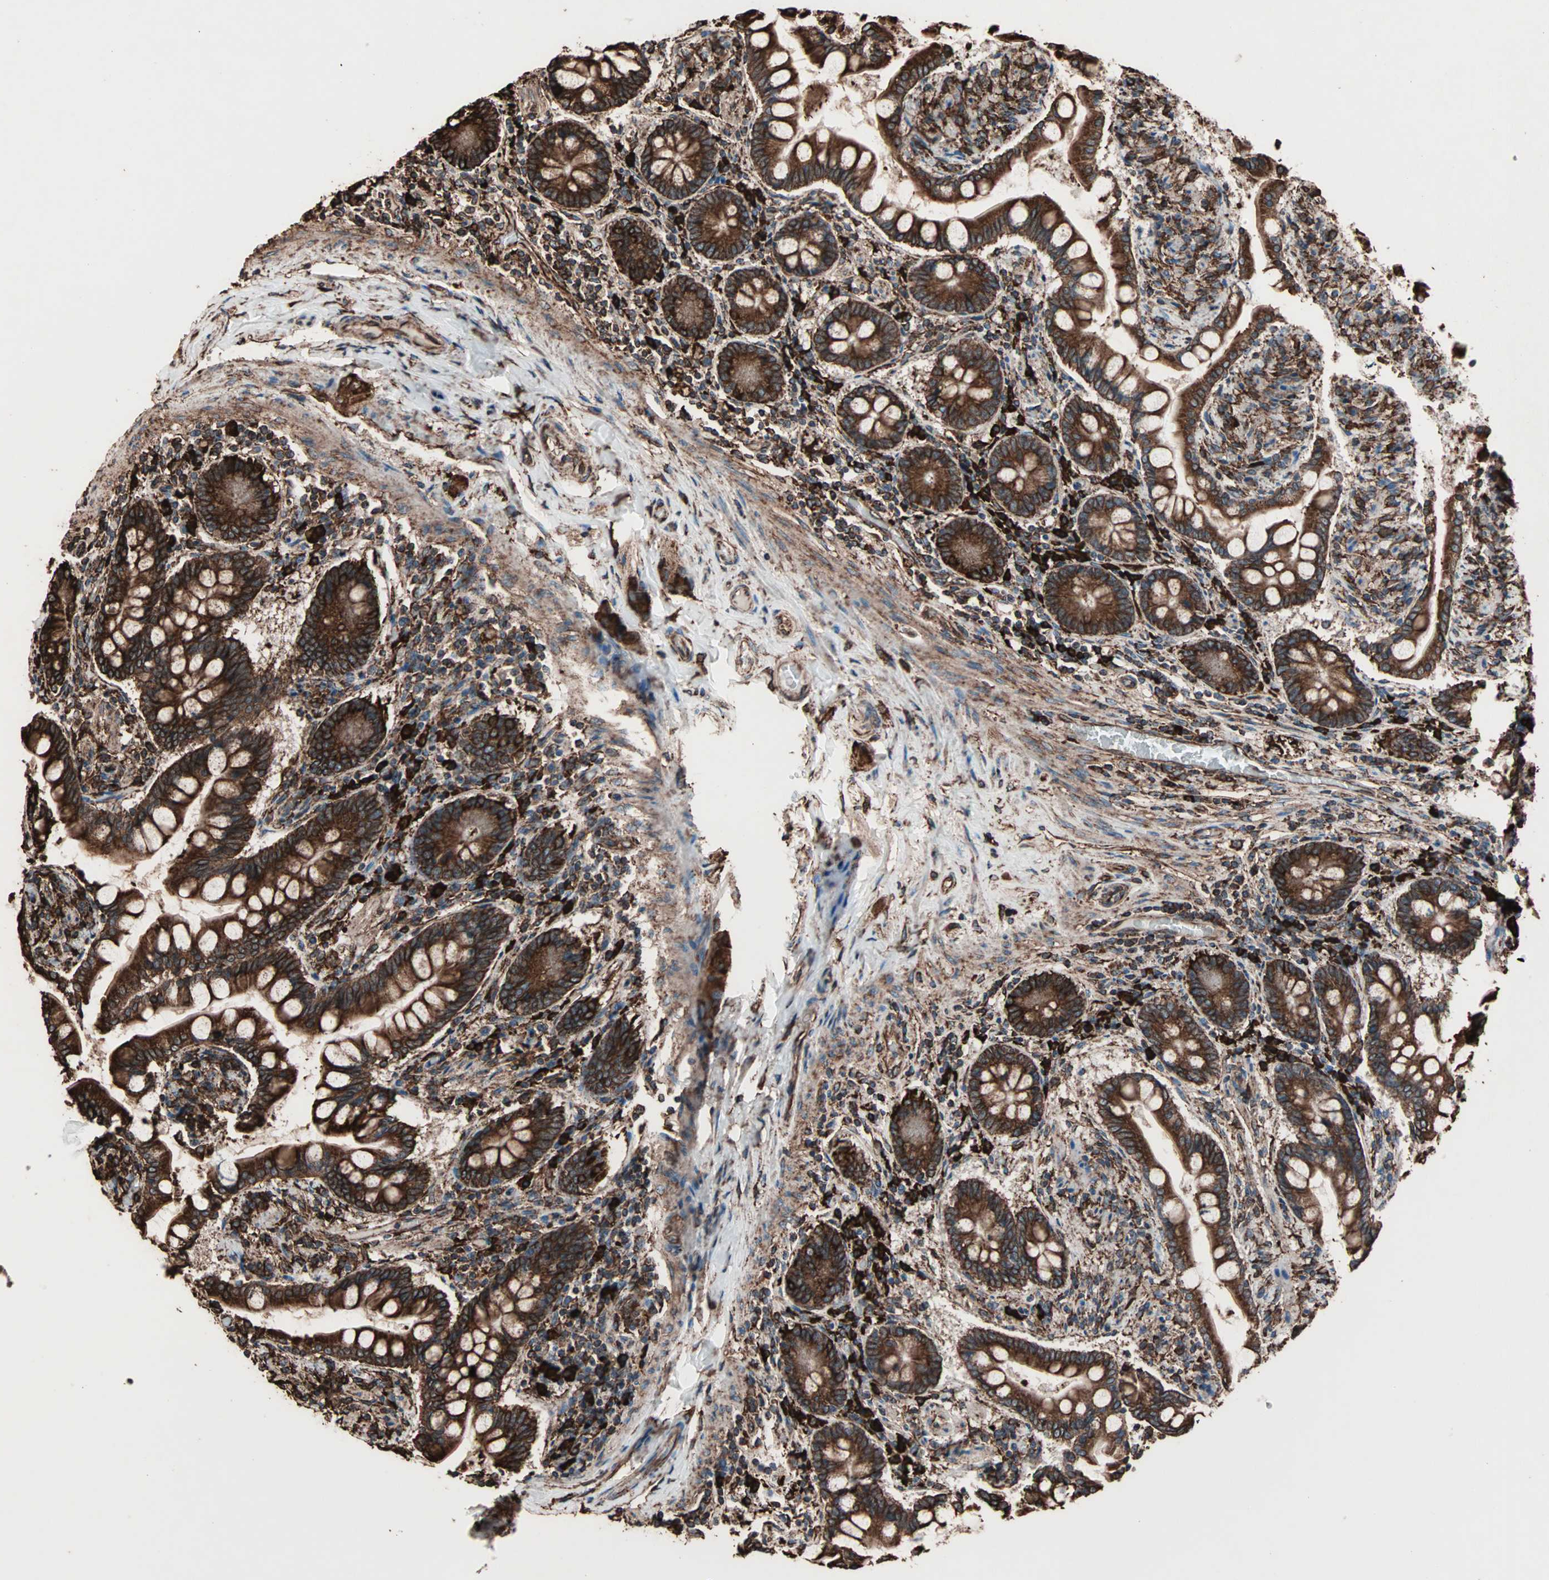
{"staining": {"intensity": "strong", "quantity": ">75%", "location": "cytoplasmic/membranous"}, "tissue": "small intestine", "cell_type": "Glandular cells", "image_type": "normal", "snomed": [{"axis": "morphology", "description": "Normal tissue, NOS"}, {"axis": "topography", "description": "Small intestine"}], "caption": "Glandular cells exhibit high levels of strong cytoplasmic/membranous positivity in approximately >75% of cells in unremarkable small intestine. (brown staining indicates protein expression, while blue staining denotes nuclei).", "gene": "HSP90B1", "patient": {"sex": "male", "age": 41}}